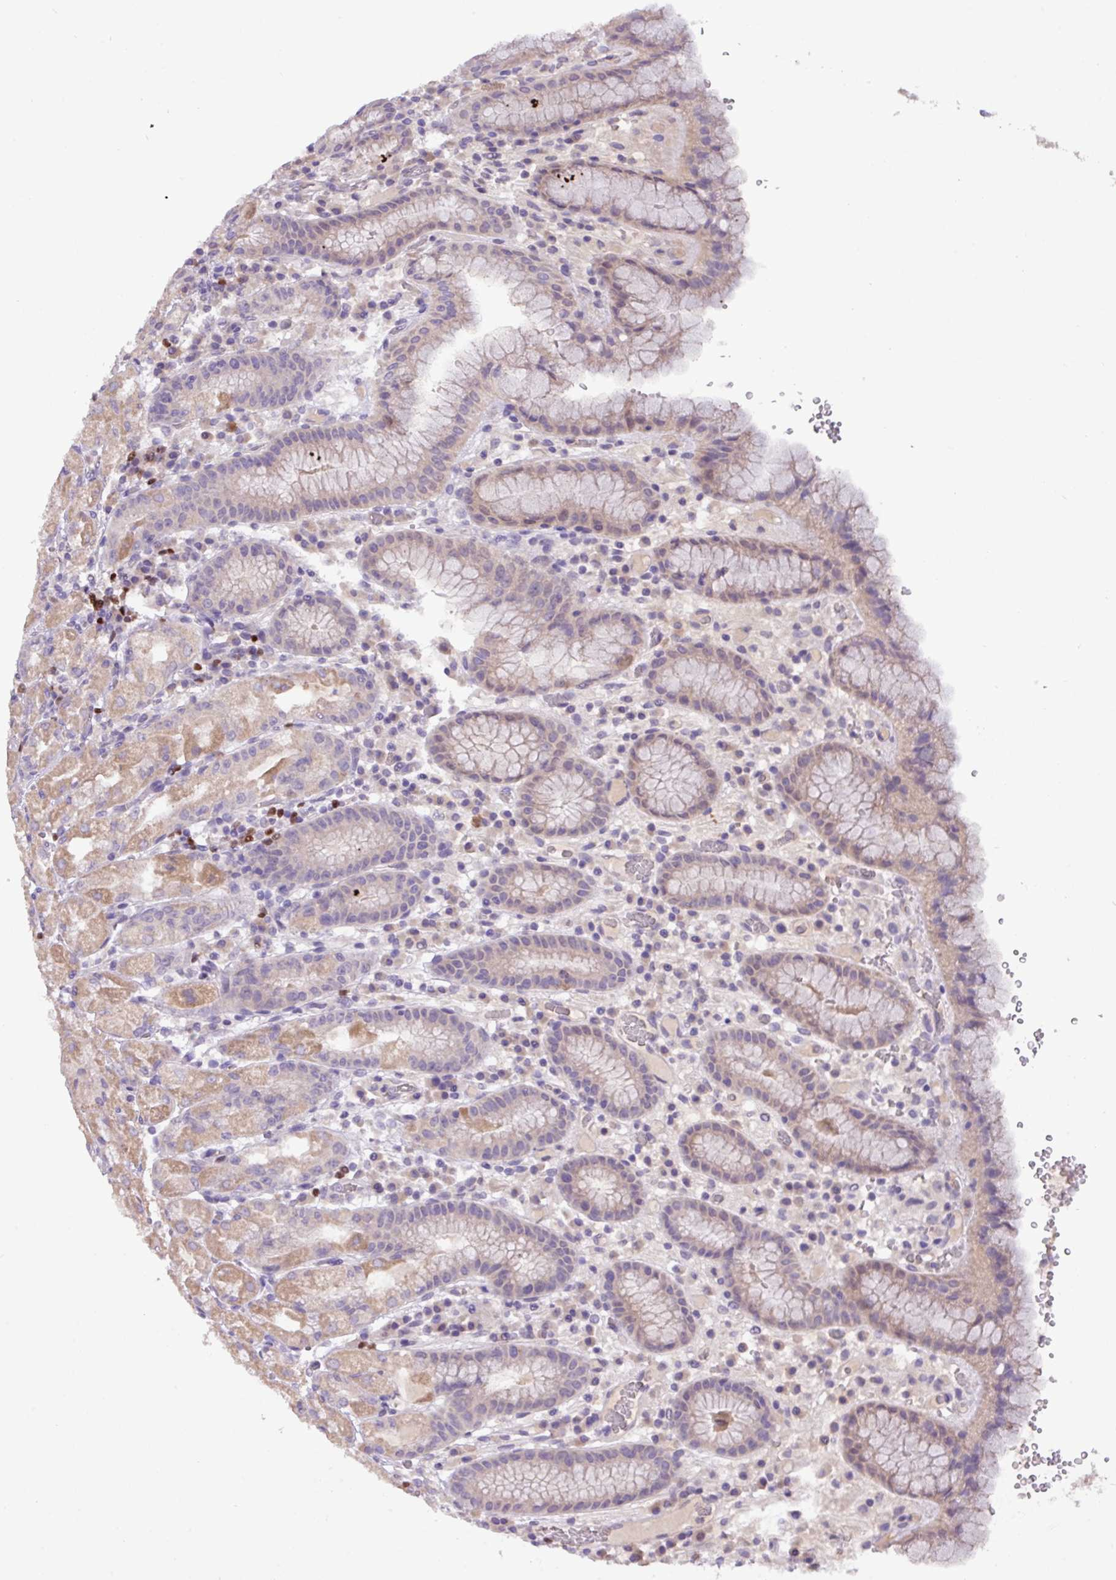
{"staining": {"intensity": "weak", "quantity": "25%-75%", "location": "cytoplasmic/membranous"}, "tissue": "stomach", "cell_type": "Glandular cells", "image_type": "normal", "snomed": [{"axis": "morphology", "description": "Normal tissue, NOS"}, {"axis": "topography", "description": "Stomach, upper"}], "caption": "About 25%-75% of glandular cells in unremarkable stomach display weak cytoplasmic/membranous protein staining as visualized by brown immunohistochemical staining.", "gene": "PAX8", "patient": {"sex": "male", "age": 52}}